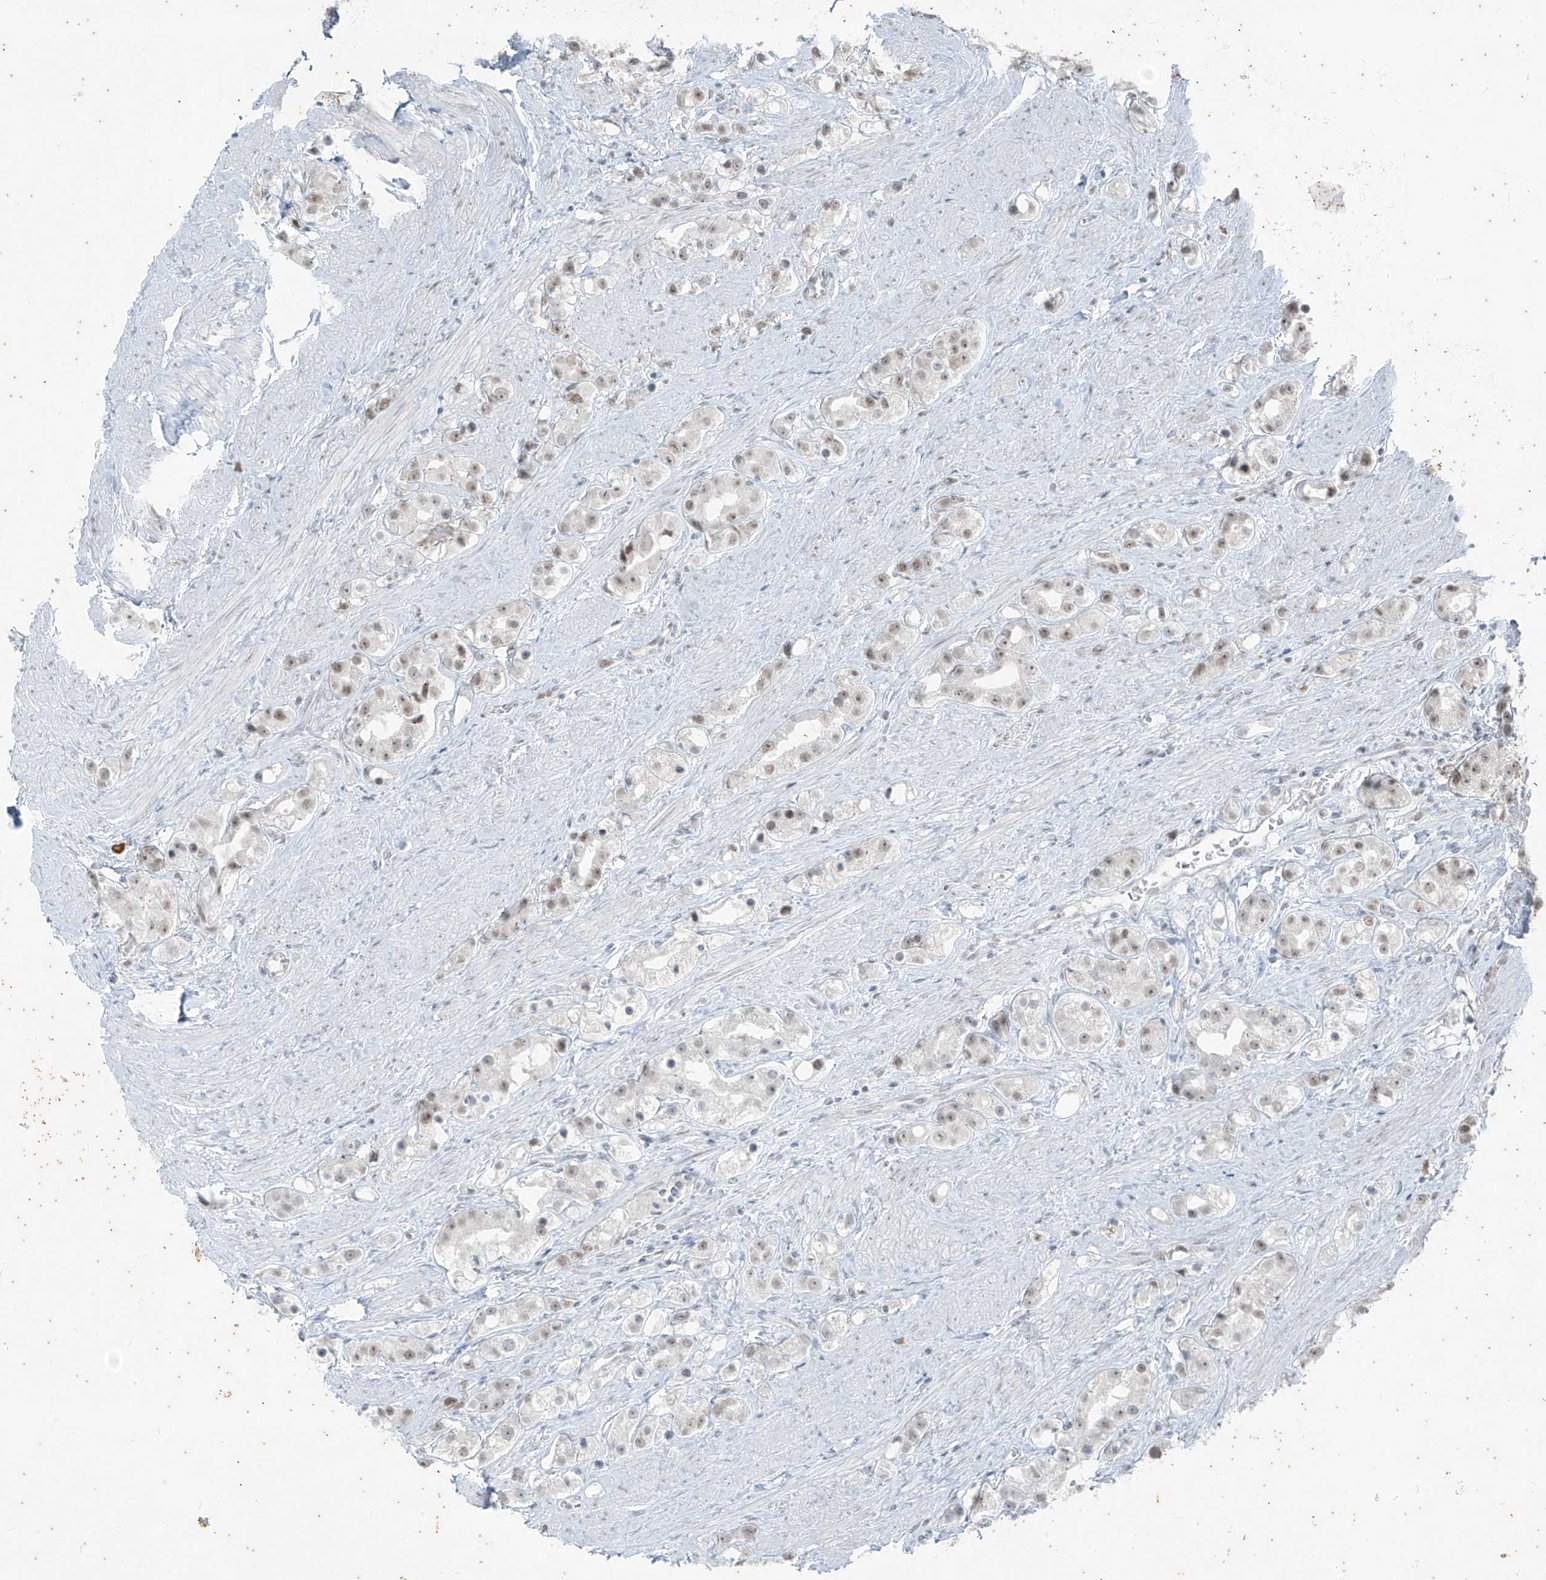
{"staining": {"intensity": "weak", "quantity": "25%-75%", "location": "nuclear"}, "tissue": "prostate cancer", "cell_type": "Tumor cells", "image_type": "cancer", "snomed": [{"axis": "morphology", "description": "Adenocarcinoma, NOS"}, {"axis": "topography", "description": "Prostate"}], "caption": "Human prostate cancer stained for a protein (brown) demonstrates weak nuclear positive staining in about 25%-75% of tumor cells.", "gene": "ZNF354B", "patient": {"sex": "male", "age": 79}}